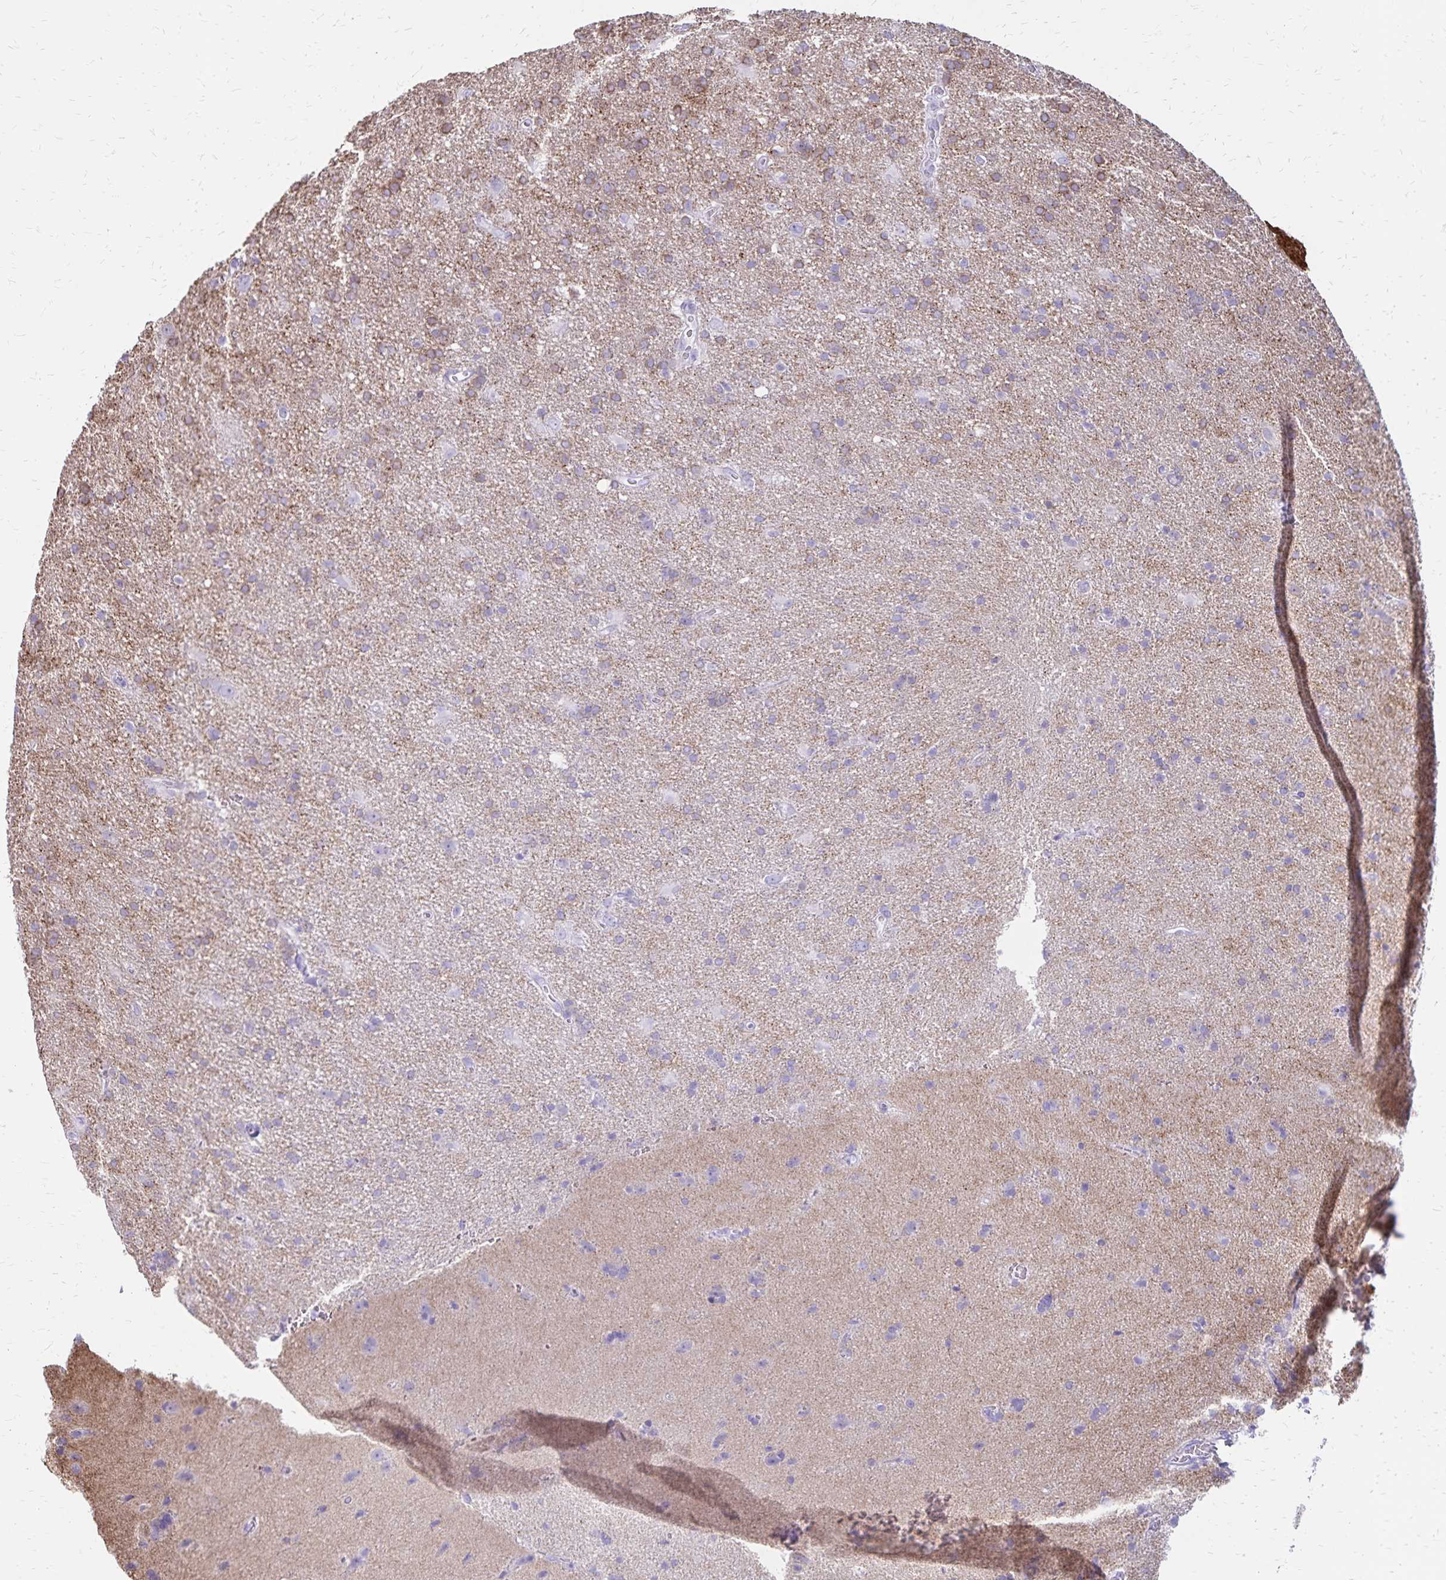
{"staining": {"intensity": "weak", "quantity": ">75%", "location": "cytoplasmic/membranous"}, "tissue": "glioma", "cell_type": "Tumor cells", "image_type": "cancer", "snomed": [{"axis": "morphology", "description": "Glioma, malignant, Low grade"}, {"axis": "topography", "description": "Brain"}], "caption": "Glioma stained with a brown dye demonstrates weak cytoplasmic/membranous positive expression in approximately >75% of tumor cells.", "gene": "SH3GL3", "patient": {"sex": "male", "age": 66}}